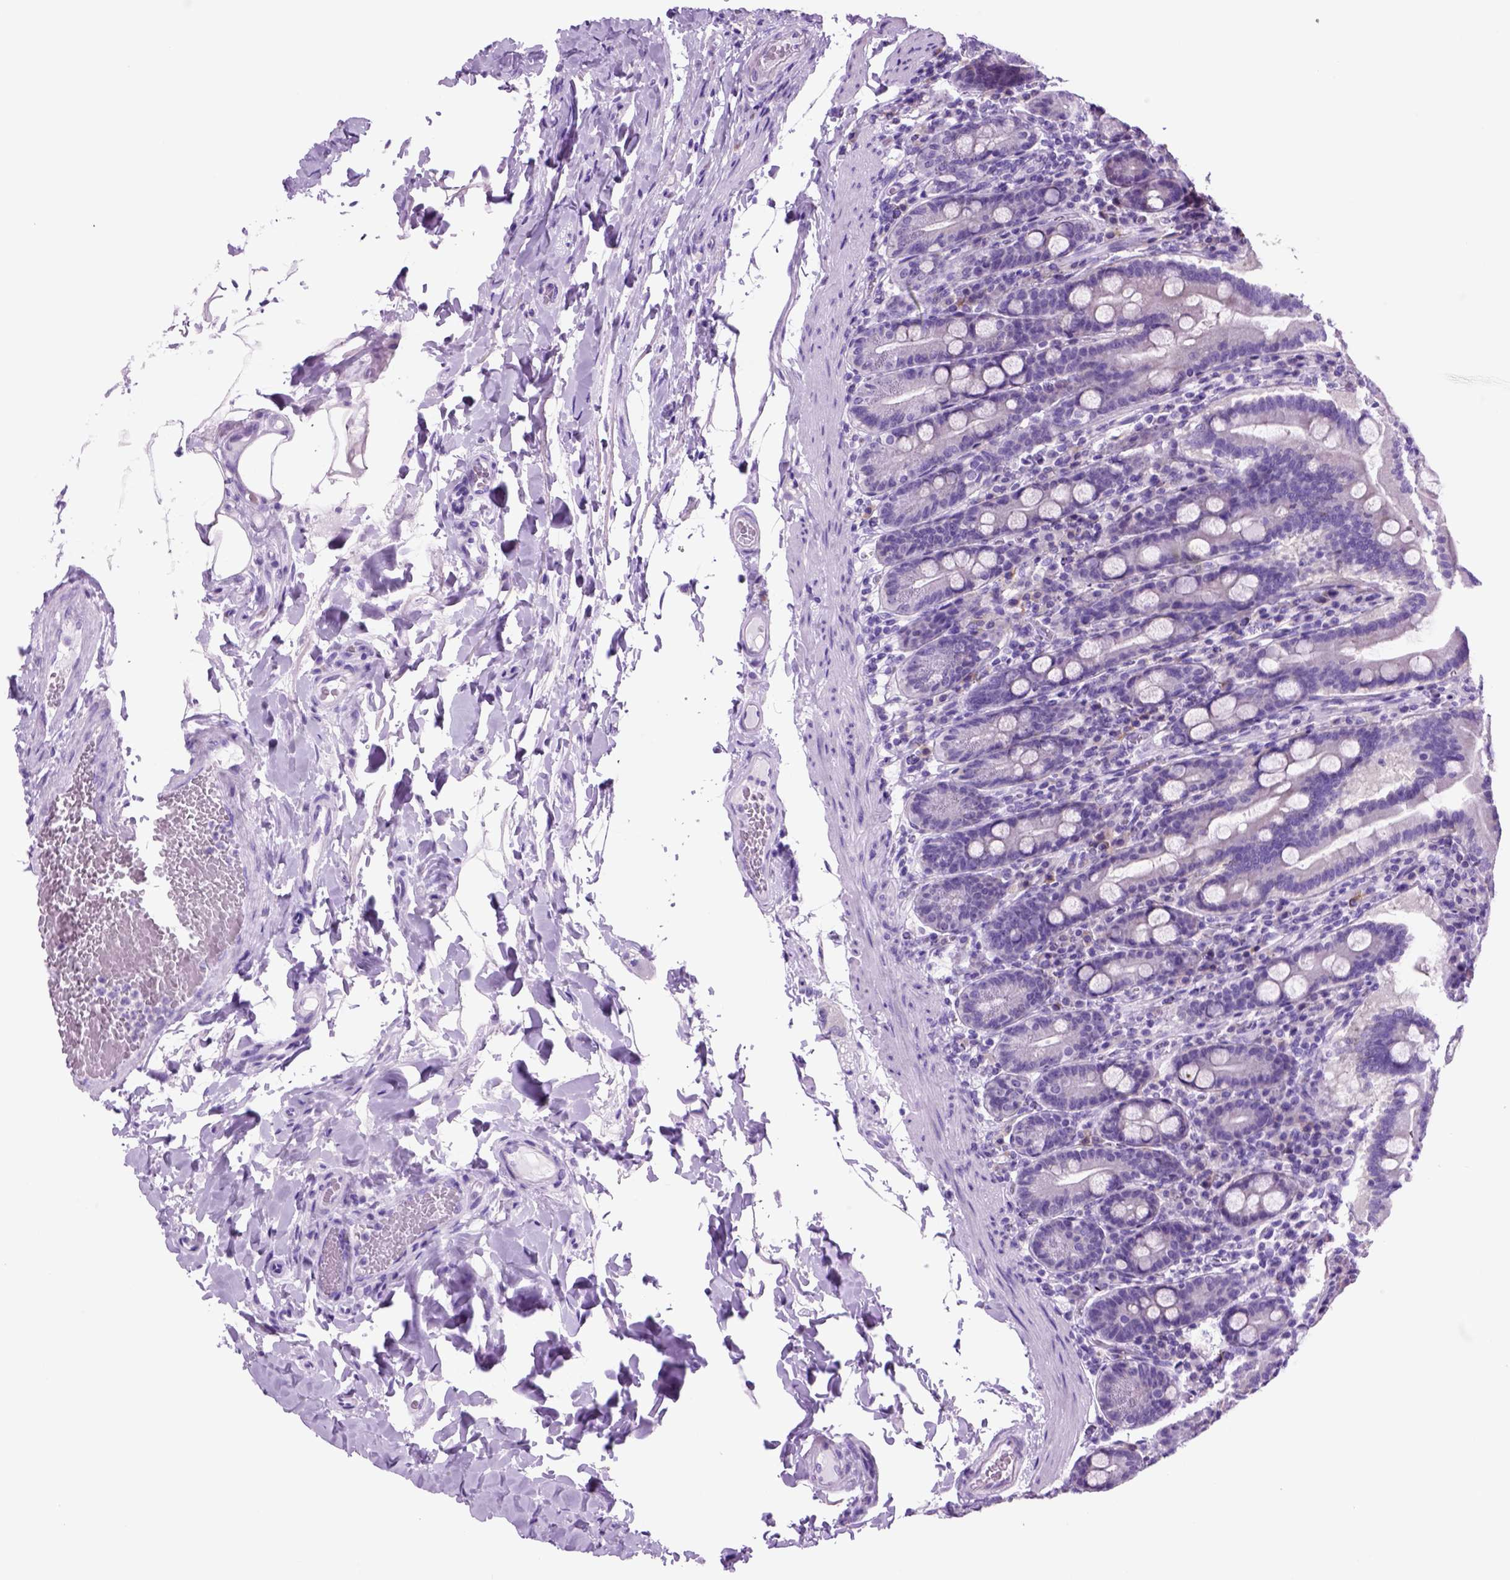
{"staining": {"intensity": "negative", "quantity": "none", "location": "none"}, "tissue": "small intestine", "cell_type": "Glandular cells", "image_type": "normal", "snomed": [{"axis": "morphology", "description": "Normal tissue, NOS"}, {"axis": "topography", "description": "Small intestine"}], "caption": "Immunohistochemistry of normal small intestine demonstrates no expression in glandular cells. (DAB IHC with hematoxylin counter stain).", "gene": "HHIPL2", "patient": {"sex": "male", "age": 26}}